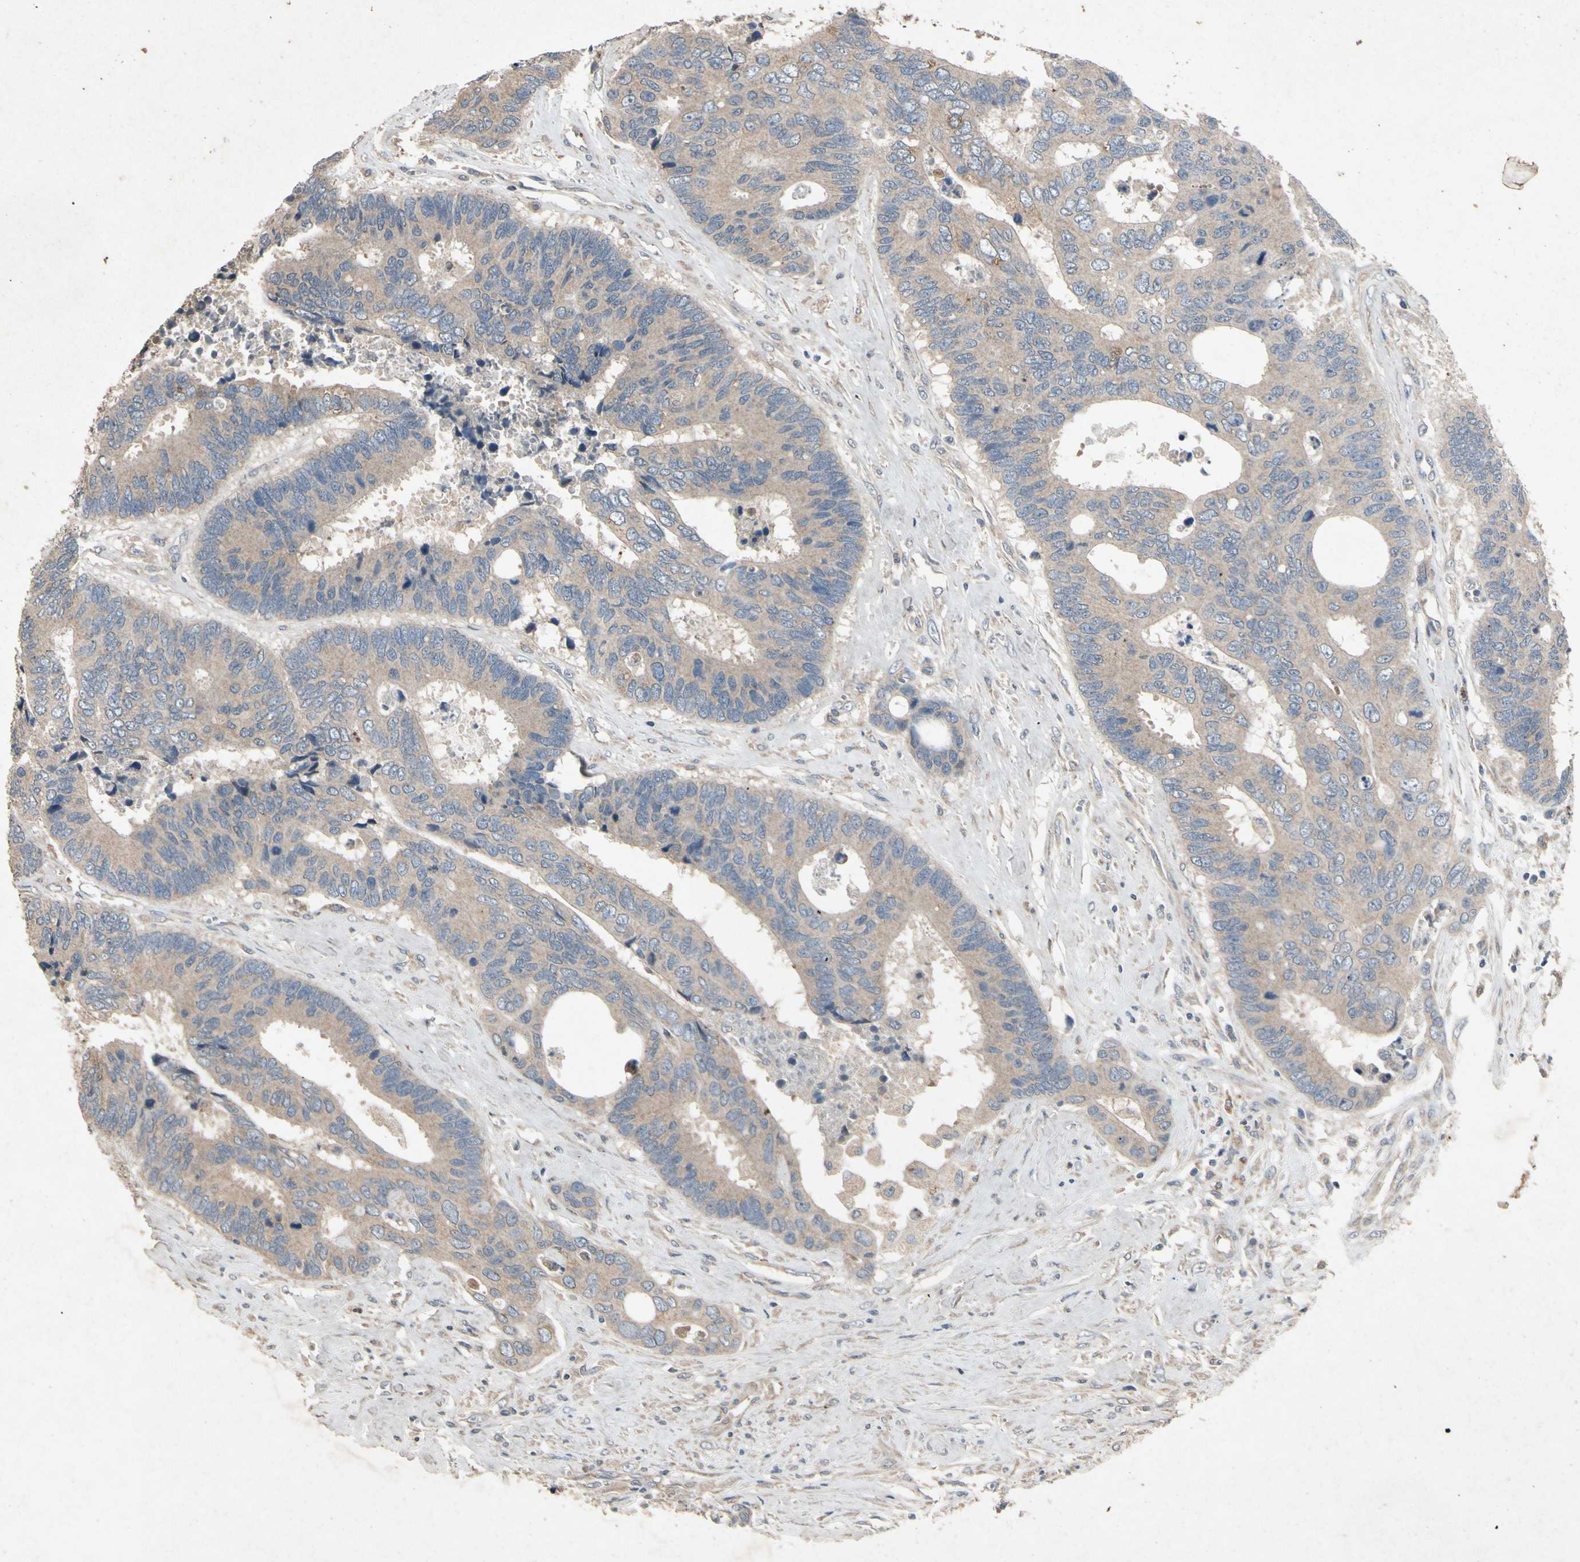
{"staining": {"intensity": "weak", "quantity": ">75%", "location": "cytoplasmic/membranous"}, "tissue": "colorectal cancer", "cell_type": "Tumor cells", "image_type": "cancer", "snomed": [{"axis": "morphology", "description": "Adenocarcinoma, NOS"}, {"axis": "topography", "description": "Rectum"}], "caption": "Immunohistochemistry (IHC) of human colorectal adenocarcinoma displays low levels of weak cytoplasmic/membranous expression in about >75% of tumor cells.", "gene": "GPLD1", "patient": {"sex": "male", "age": 55}}